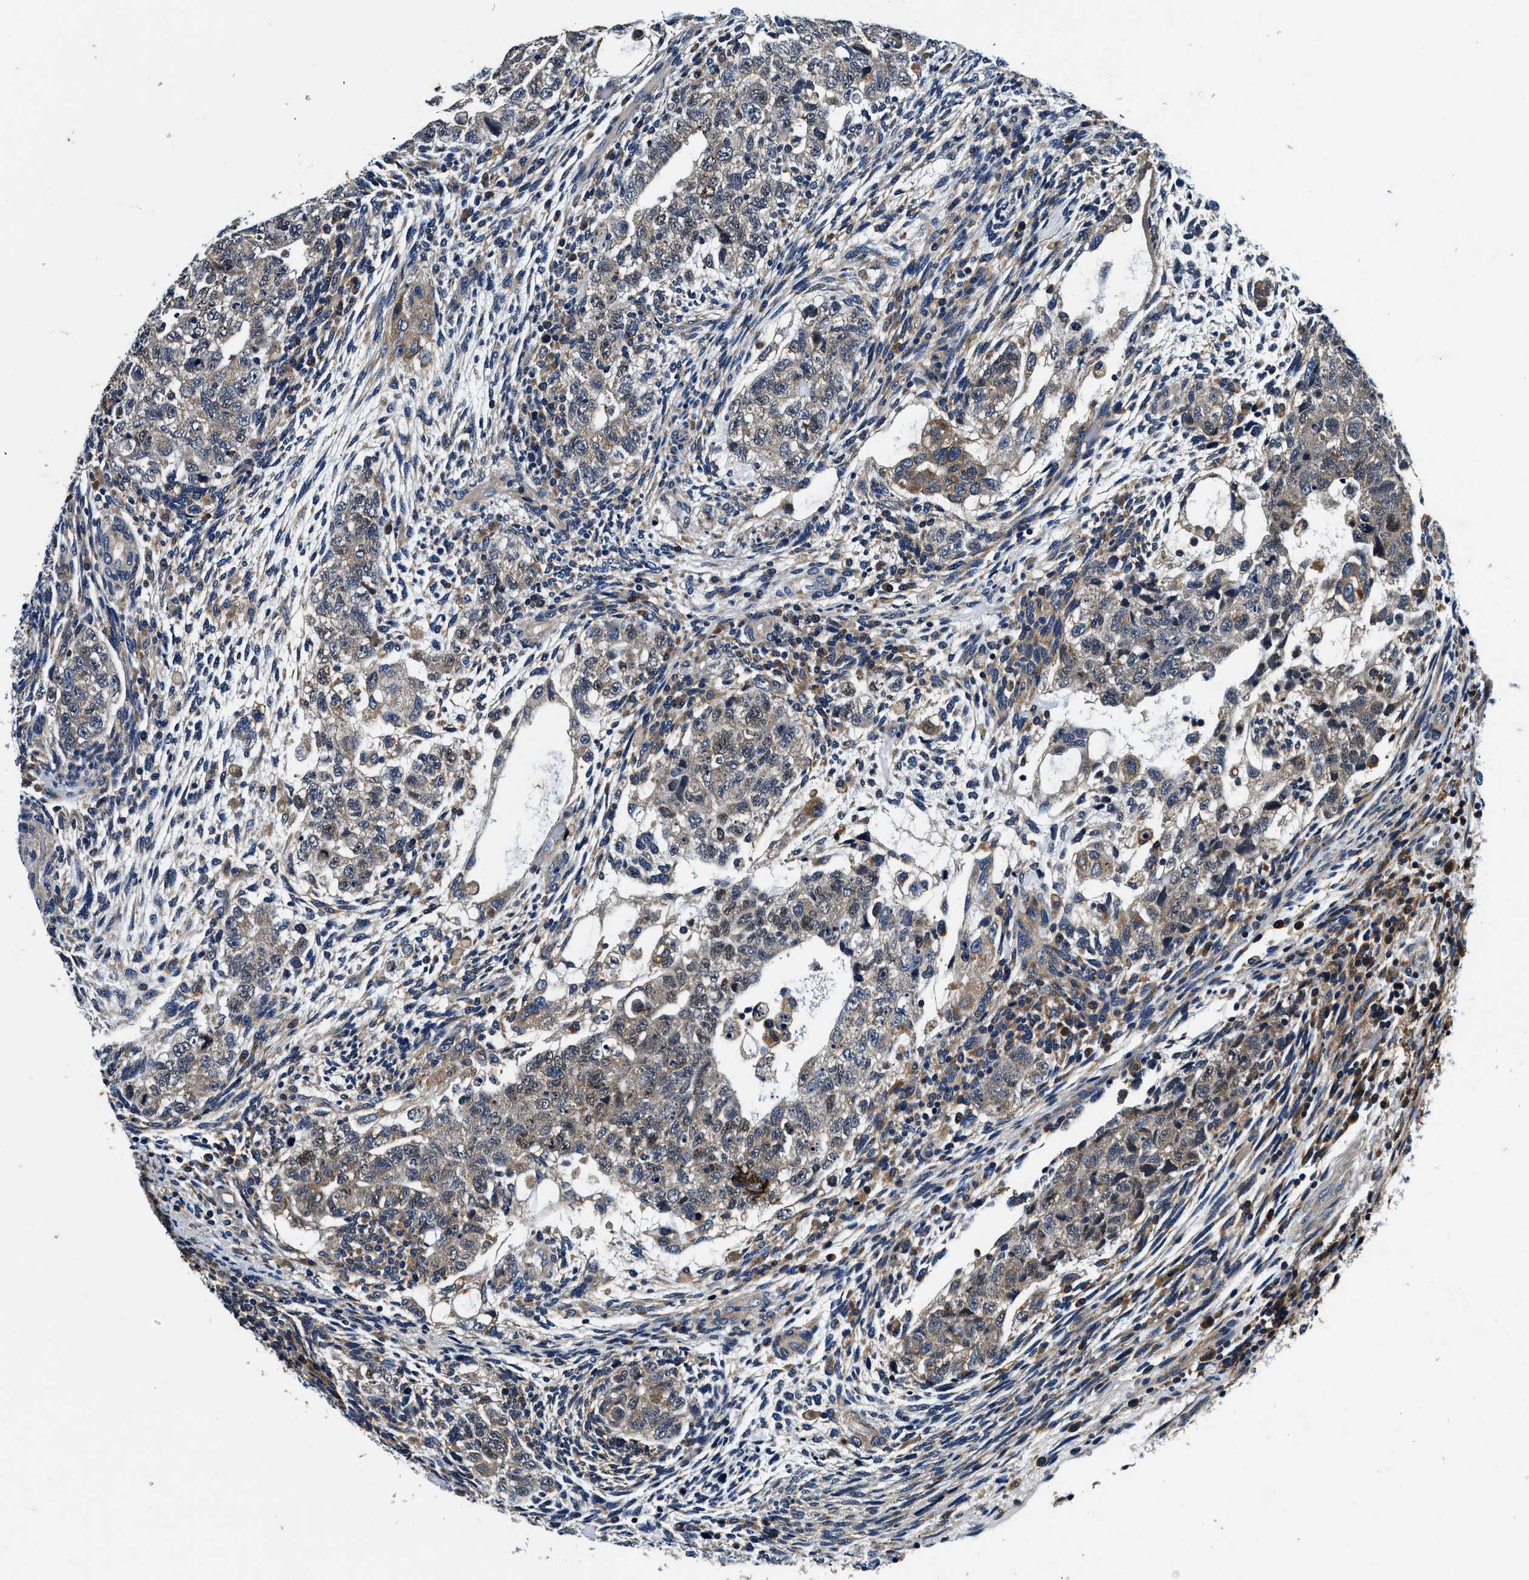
{"staining": {"intensity": "weak", "quantity": "25%-75%", "location": "cytoplasmic/membranous"}, "tissue": "testis cancer", "cell_type": "Tumor cells", "image_type": "cancer", "snomed": [{"axis": "morphology", "description": "Normal tissue, NOS"}, {"axis": "morphology", "description": "Carcinoma, Embryonal, NOS"}, {"axis": "topography", "description": "Testis"}], "caption": "A low amount of weak cytoplasmic/membranous staining is appreciated in about 25%-75% of tumor cells in testis cancer tissue.", "gene": "PI4KB", "patient": {"sex": "male", "age": 36}}